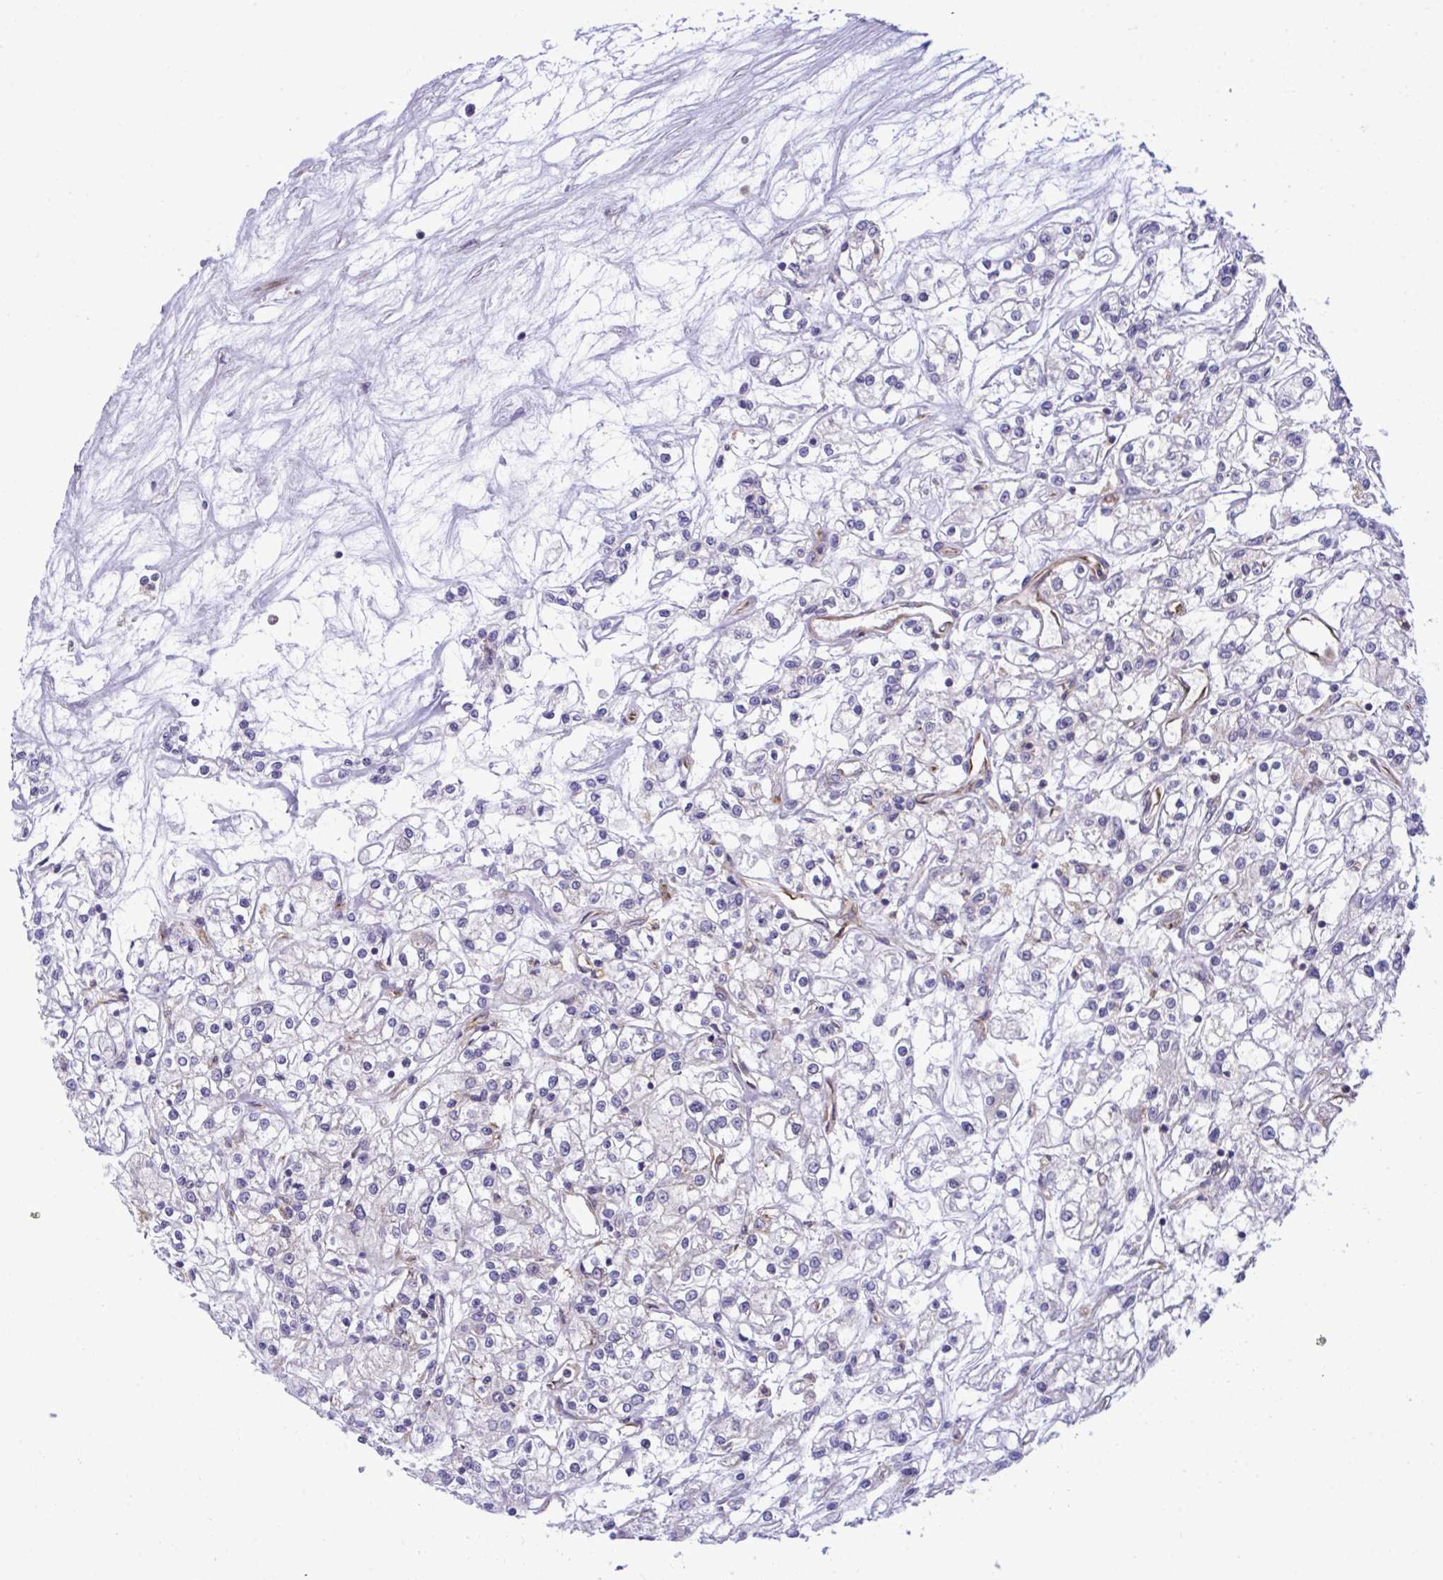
{"staining": {"intensity": "negative", "quantity": "none", "location": "none"}, "tissue": "renal cancer", "cell_type": "Tumor cells", "image_type": "cancer", "snomed": [{"axis": "morphology", "description": "Adenocarcinoma, NOS"}, {"axis": "topography", "description": "Kidney"}], "caption": "Tumor cells show no significant staining in renal adenocarcinoma.", "gene": "RPS15", "patient": {"sex": "female", "age": 59}}